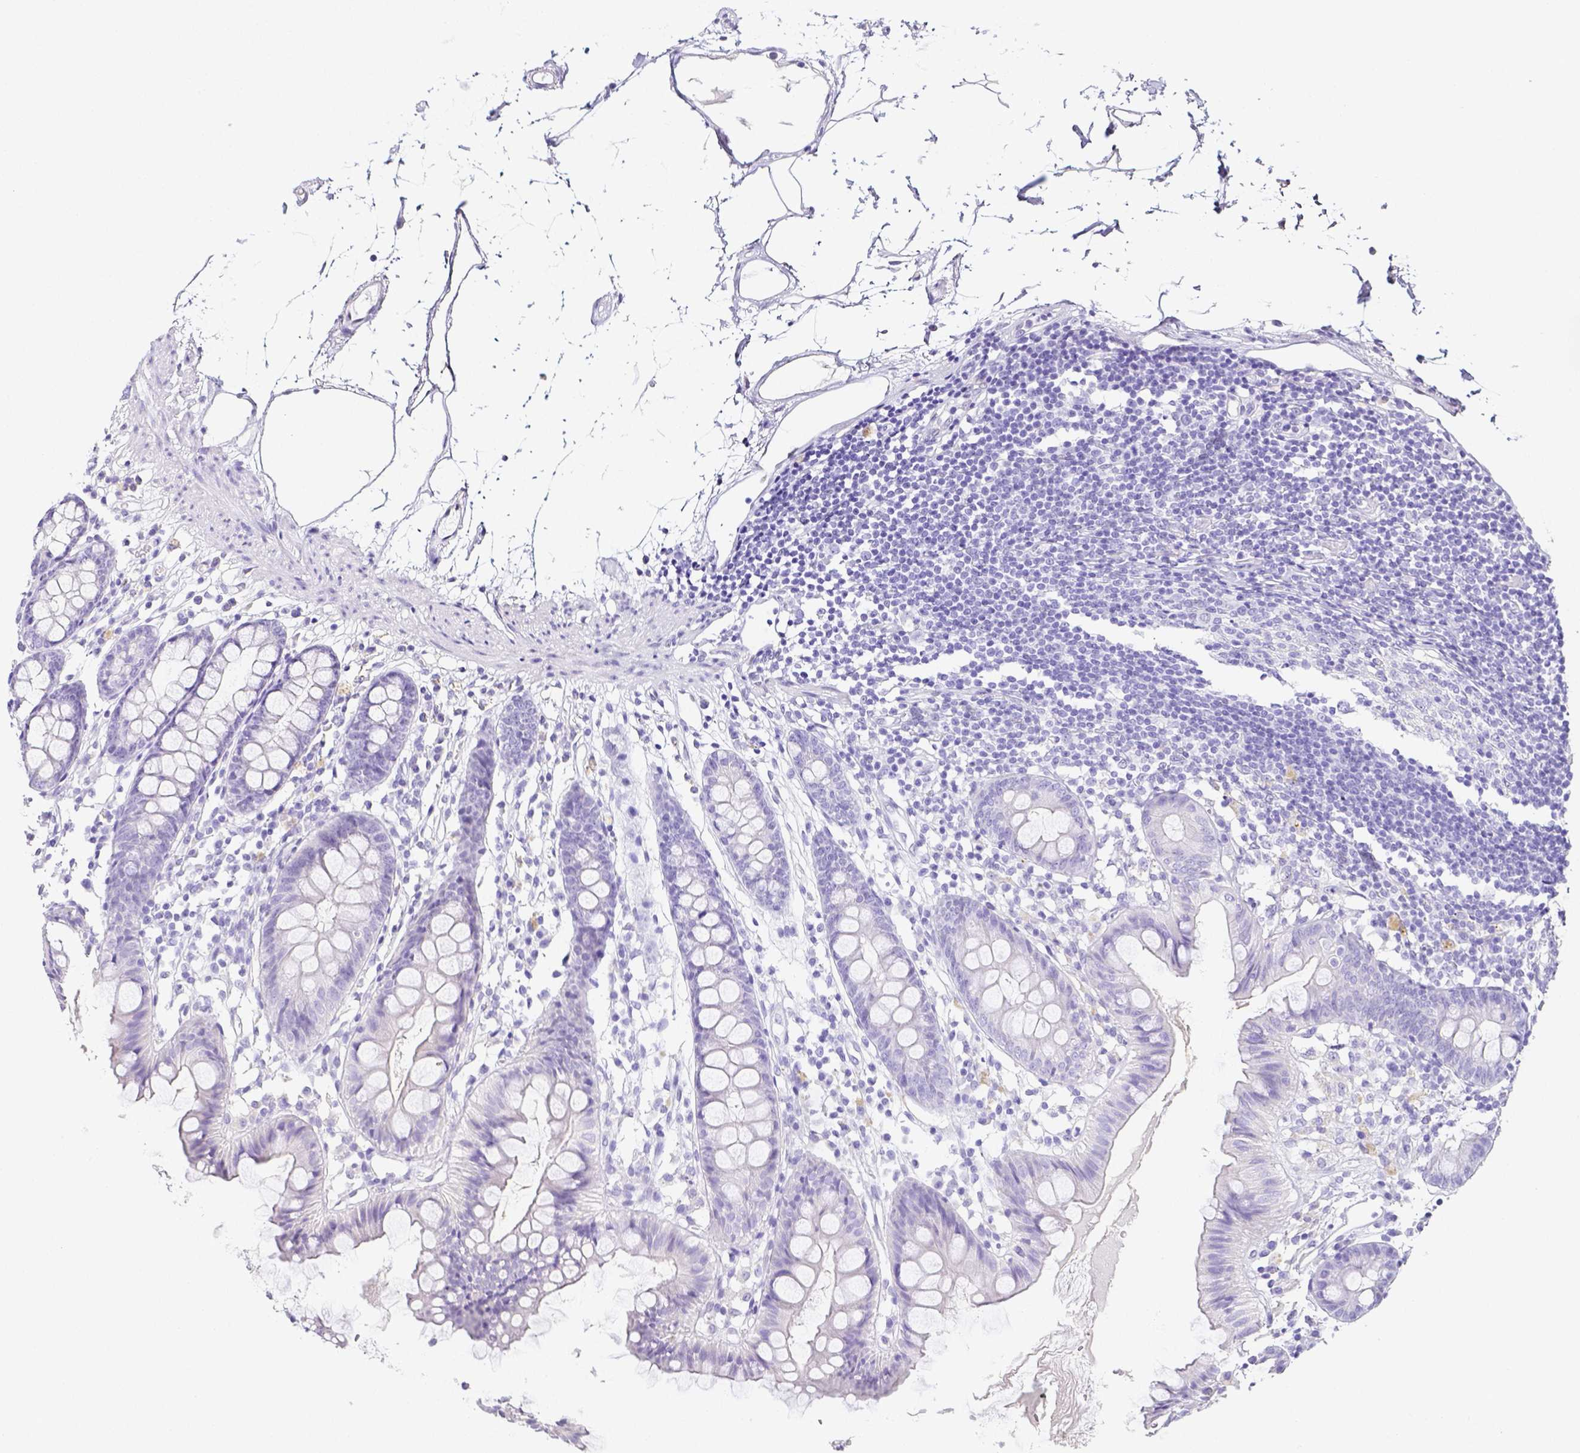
{"staining": {"intensity": "negative", "quantity": "none", "location": "none"}, "tissue": "colon", "cell_type": "Endothelial cells", "image_type": "normal", "snomed": [{"axis": "morphology", "description": "Normal tissue, NOS"}, {"axis": "topography", "description": "Colon"}], "caption": "Micrograph shows no significant protein staining in endothelial cells of unremarkable colon. (DAB (3,3'-diaminobenzidine) immunohistochemistry (IHC) visualized using brightfield microscopy, high magnification).", "gene": "ARHGAP36", "patient": {"sex": "female", "age": 84}}